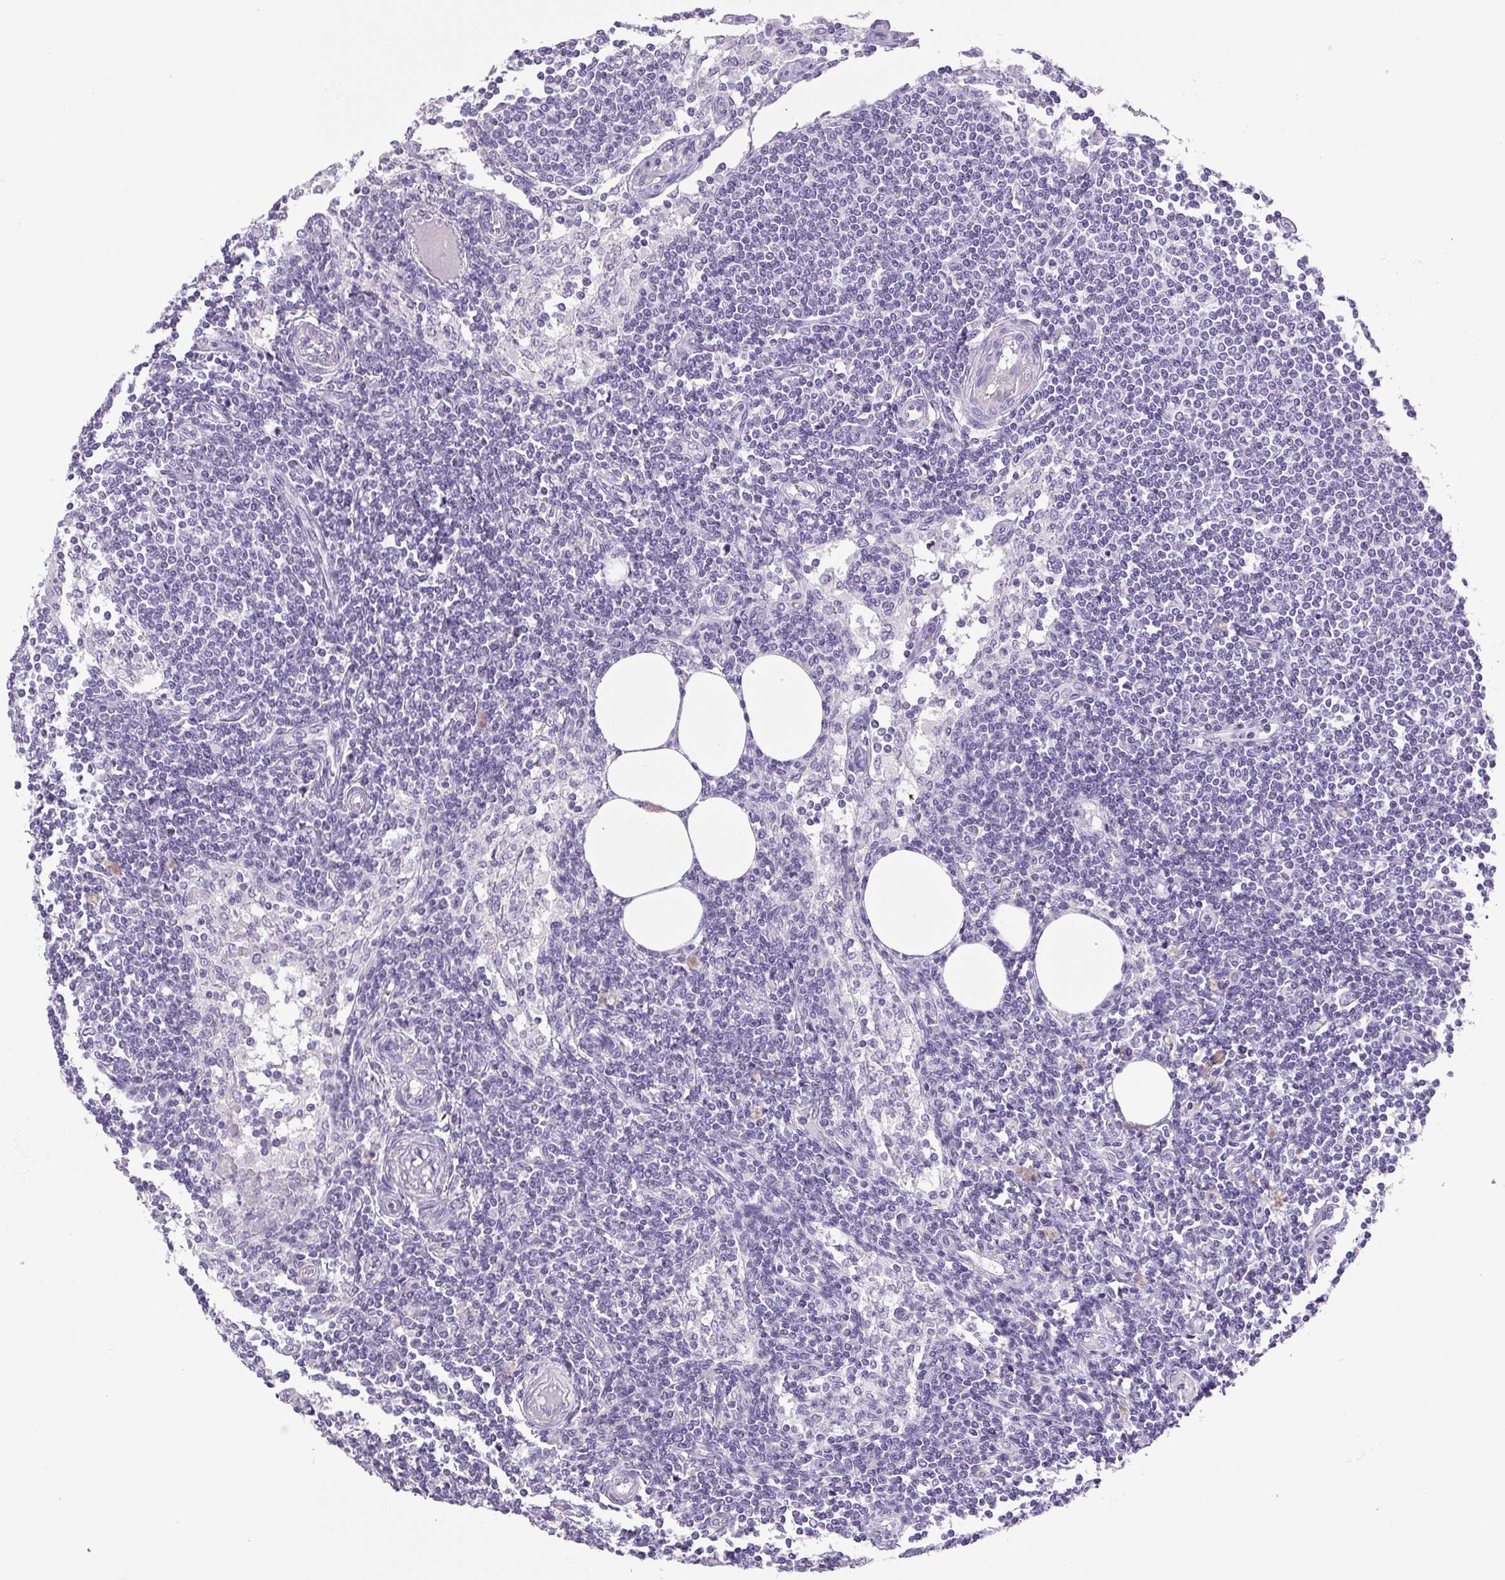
{"staining": {"intensity": "negative", "quantity": "none", "location": "none"}, "tissue": "lymph node", "cell_type": "Germinal center cells", "image_type": "normal", "snomed": [{"axis": "morphology", "description": "Normal tissue, NOS"}, {"axis": "topography", "description": "Lymph node"}], "caption": "Germinal center cells are negative for brown protein staining in normal lymph node. (DAB IHC with hematoxylin counter stain).", "gene": "PAPPA2", "patient": {"sex": "female", "age": 69}}